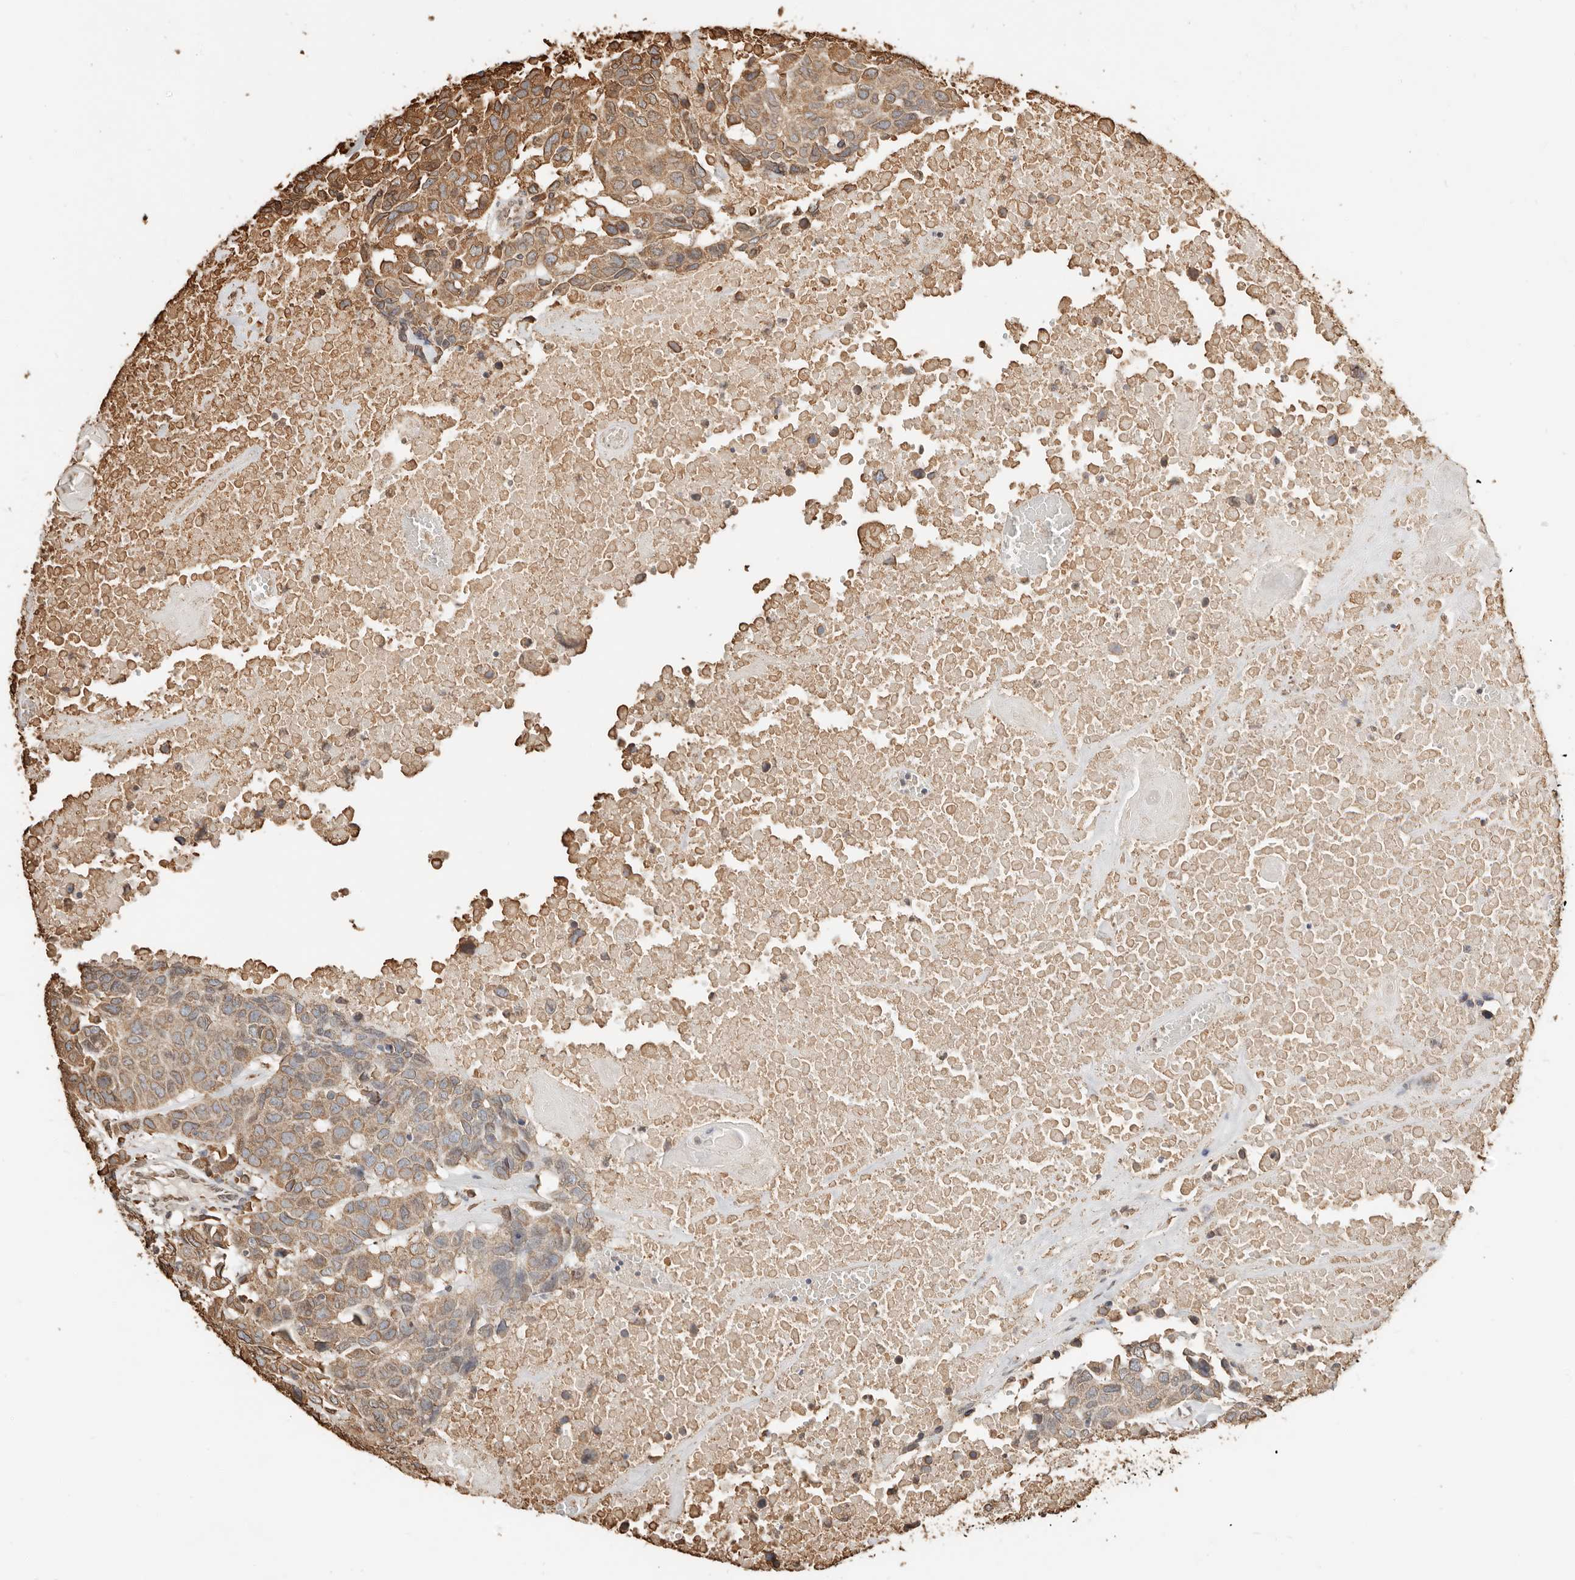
{"staining": {"intensity": "moderate", "quantity": ">75%", "location": "cytoplasmic/membranous"}, "tissue": "head and neck cancer", "cell_type": "Tumor cells", "image_type": "cancer", "snomed": [{"axis": "morphology", "description": "Squamous cell carcinoma, NOS"}, {"axis": "topography", "description": "Head-Neck"}], "caption": "DAB (3,3'-diaminobenzidine) immunohistochemical staining of head and neck squamous cell carcinoma demonstrates moderate cytoplasmic/membranous protein expression in approximately >75% of tumor cells.", "gene": "ARHGEF10L", "patient": {"sex": "male", "age": 66}}